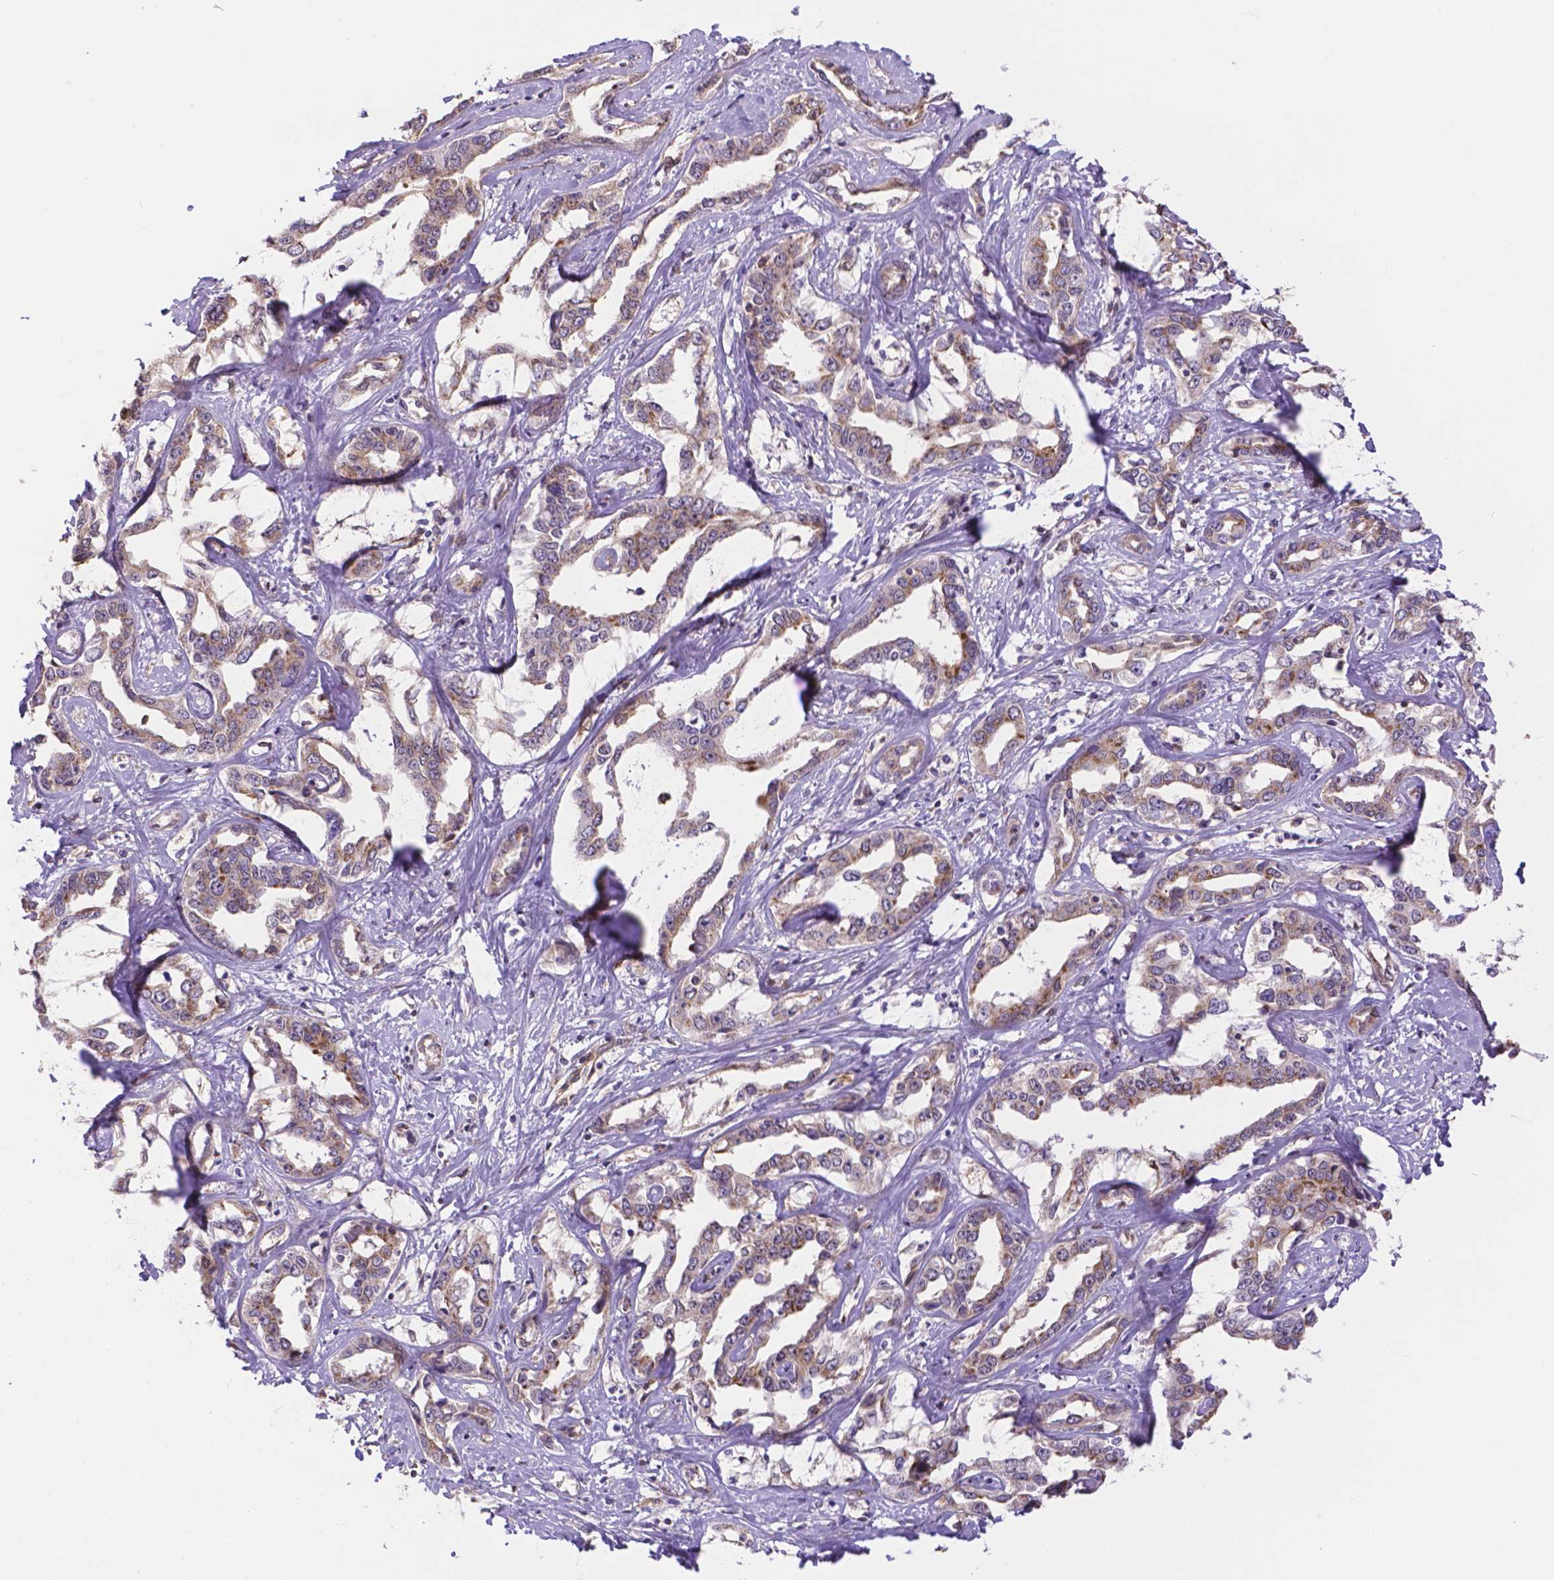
{"staining": {"intensity": "weak", "quantity": ">75%", "location": "cytoplasmic/membranous"}, "tissue": "liver cancer", "cell_type": "Tumor cells", "image_type": "cancer", "snomed": [{"axis": "morphology", "description": "Cholangiocarcinoma"}, {"axis": "topography", "description": "Liver"}], "caption": "Brown immunohistochemical staining in liver cancer reveals weak cytoplasmic/membranous positivity in approximately >75% of tumor cells.", "gene": "YAP1", "patient": {"sex": "male", "age": 59}}